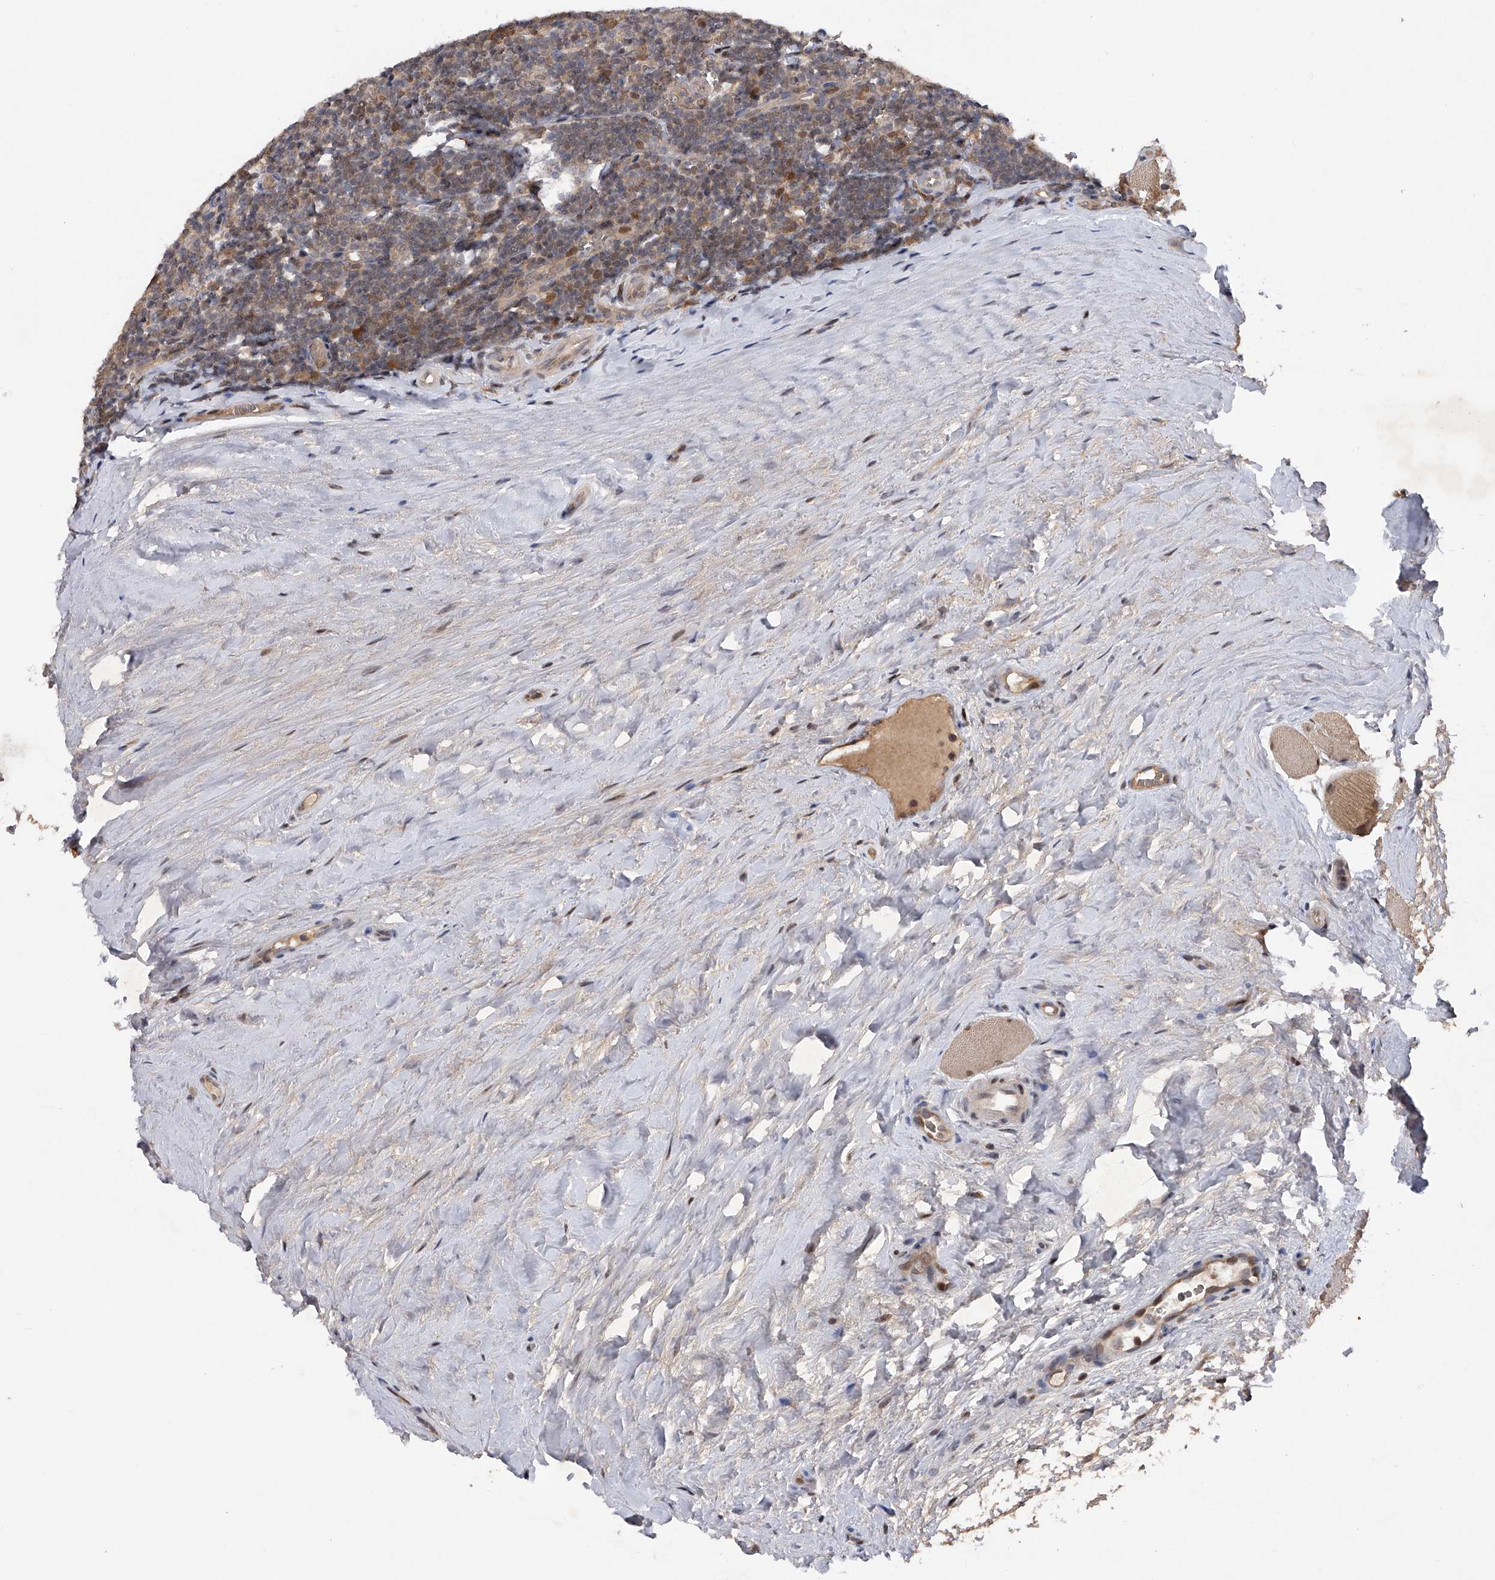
{"staining": {"intensity": "strong", "quantity": "25%-75%", "location": "cytoplasmic/membranous"}, "tissue": "tonsil", "cell_type": "Germinal center cells", "image_type": "normal", "snomed": [{"axis": "morphology", "description": "Normal tissue, NOS"}, {"axis": "topography", "description": "Tonsil"}], "caption": "Strong cytoplasmic/membranous positivity is identified in about 25%-75% of germinal center cells in benign tonsil.", "gene": "RWDD2A", "patient": {"sex": "male", "age": 27}}